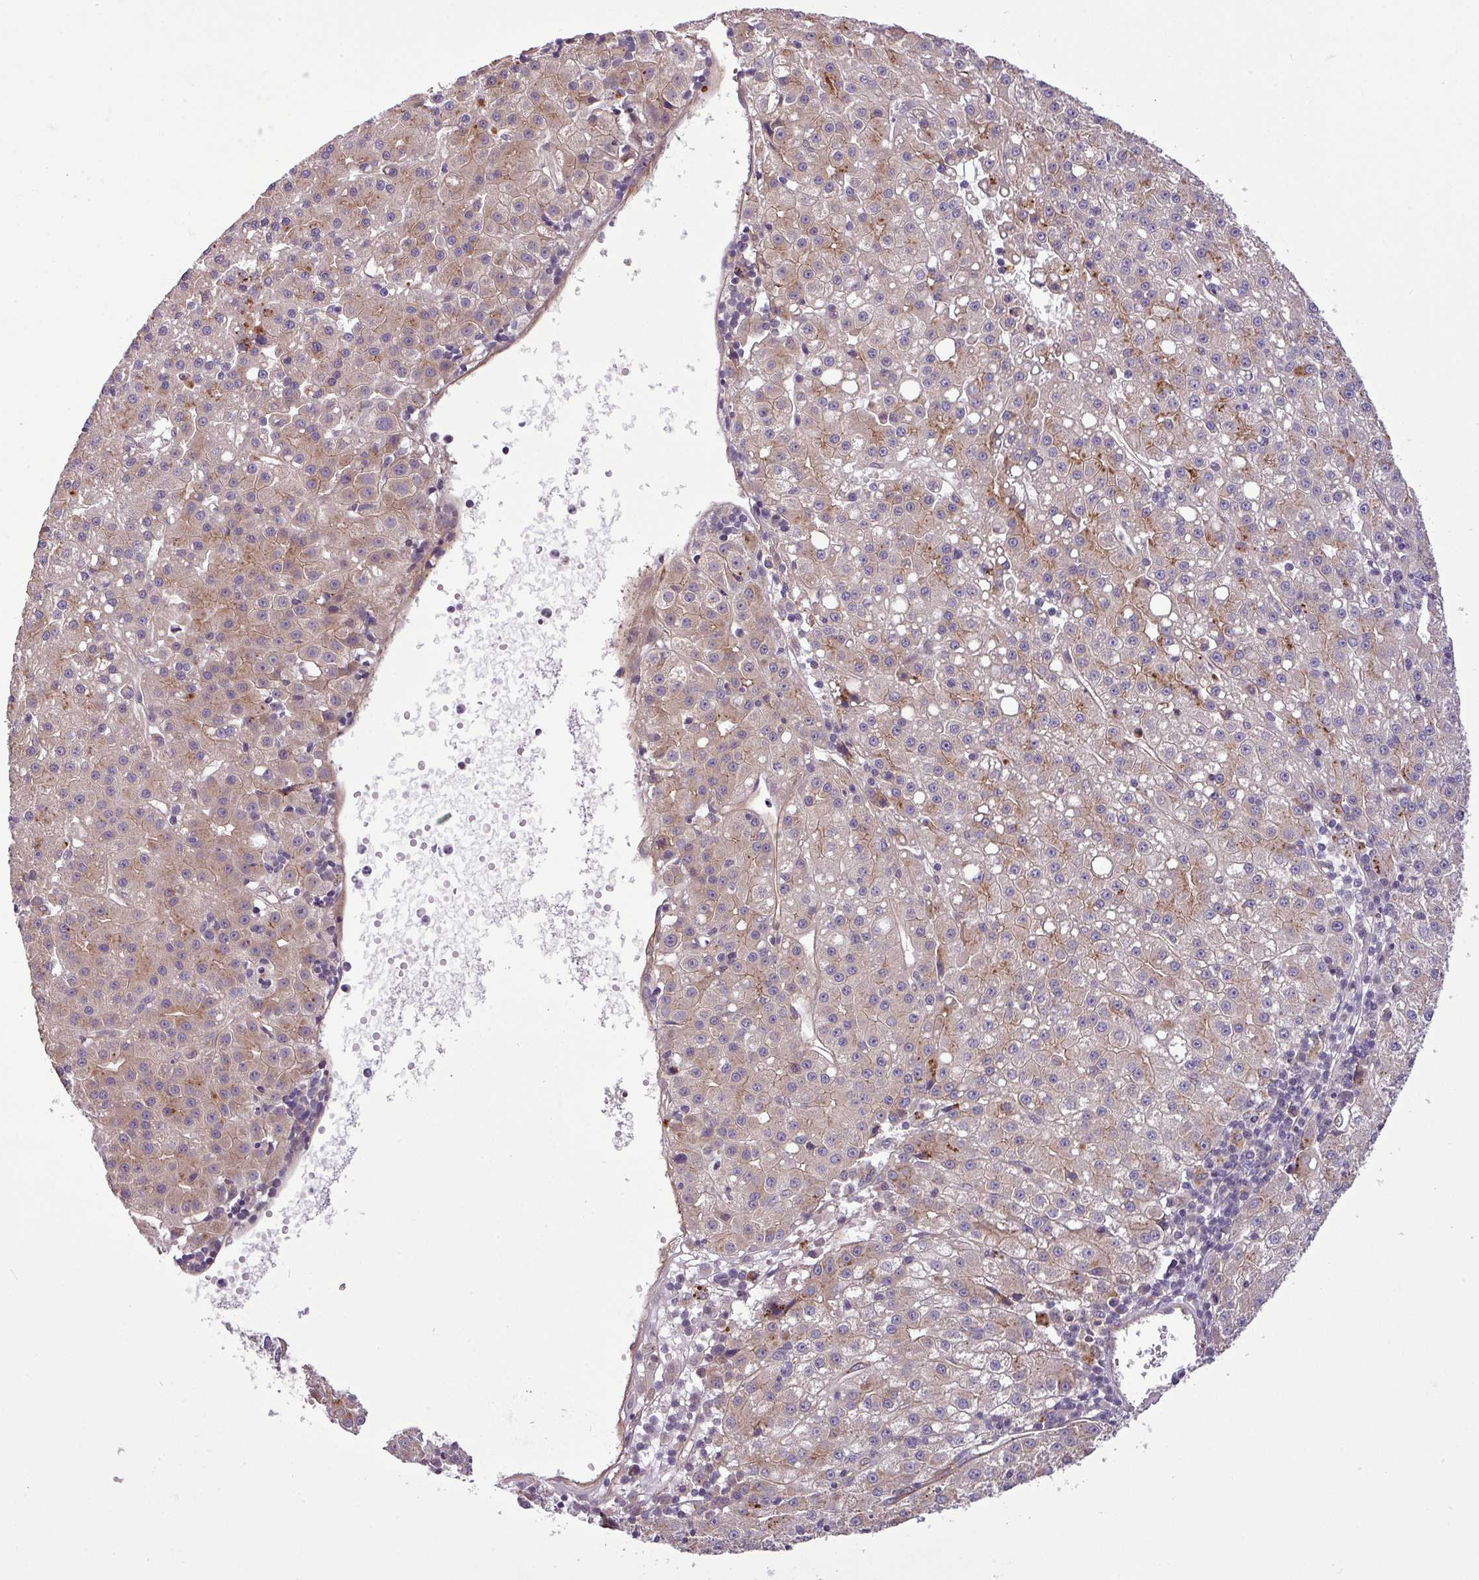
{"staining": {"intensity": "weak", "quantity": "<25%", "location": "cytoplasmic/membranous"}, "tissue": "liver cancer", "cell_type": "Tumor cells", "image_type": "cancer", "snomed": [{"axis": "morphology", "description": "Carcinoma, Hepatocellular, NOS"}, {"axis": "topography", "description": "Liver"}], "caption": "Liver cancer (hepatocellular carcinoma) was stained to show a protein in brown. There is no significant staining in tumor cells.", "gene": "XIAP", "patient": {"sex": "male", "age": 76}}